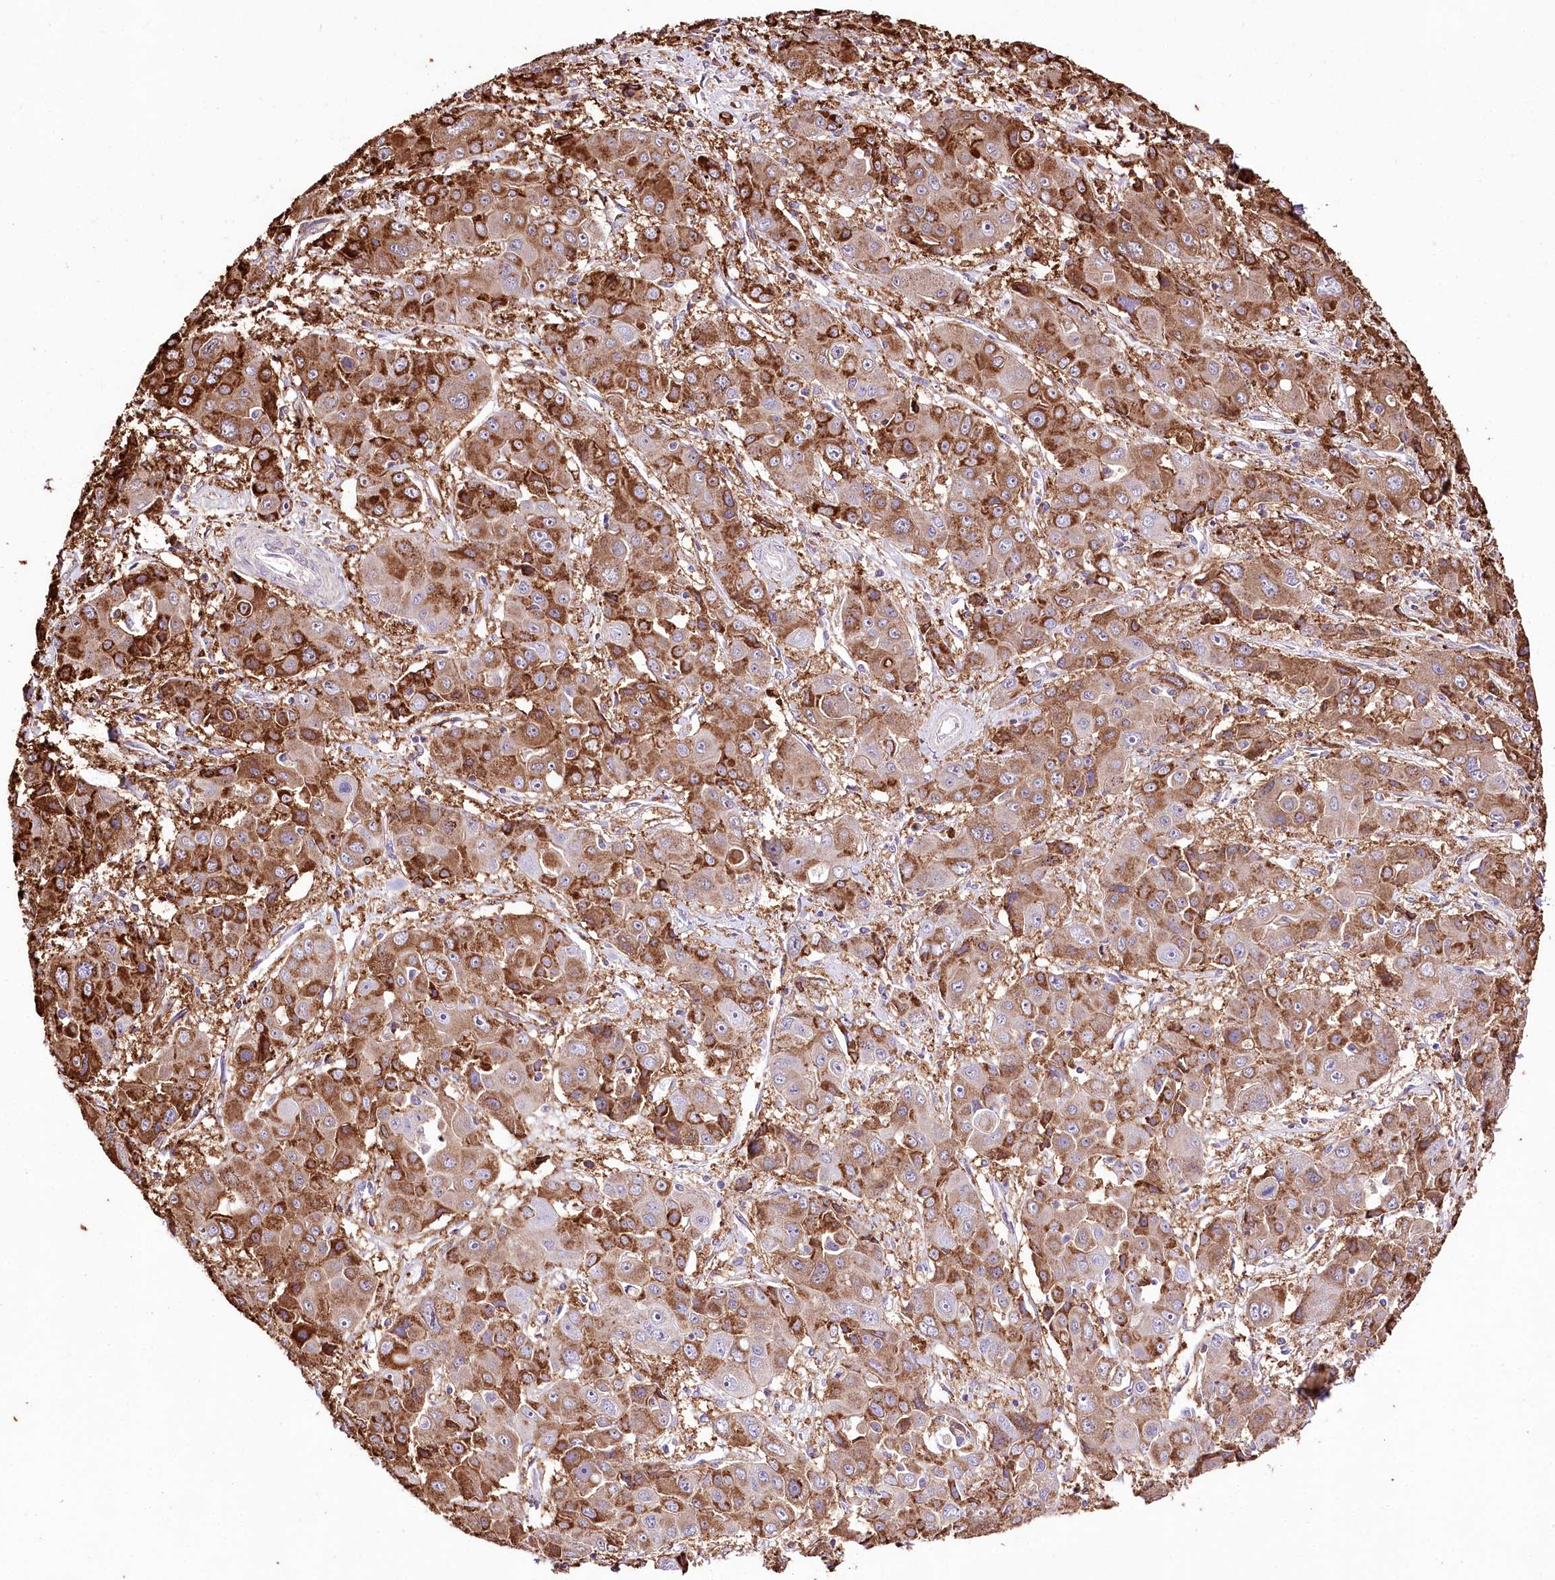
{"staining": {"intensity": "moderate", "quantity": ">75%", "location": "cytoplasmic/membranous"}, "tissue": "liver cancer", "cell_type": "Tumor cells", "image_type": "cancer", "snomed": [{"axis": "morphology", "description": "Cholangiocarcinoma"}, {"axis": "topography", "description": "Liver"}], "caption": "Liver cancer stained with immunohistochemistry reveals moderate cytoplasmic/membranous expression in about >75% of tumor cells.", "gene": "UGP2", "patient": {"sex": "male", "age": 67}}